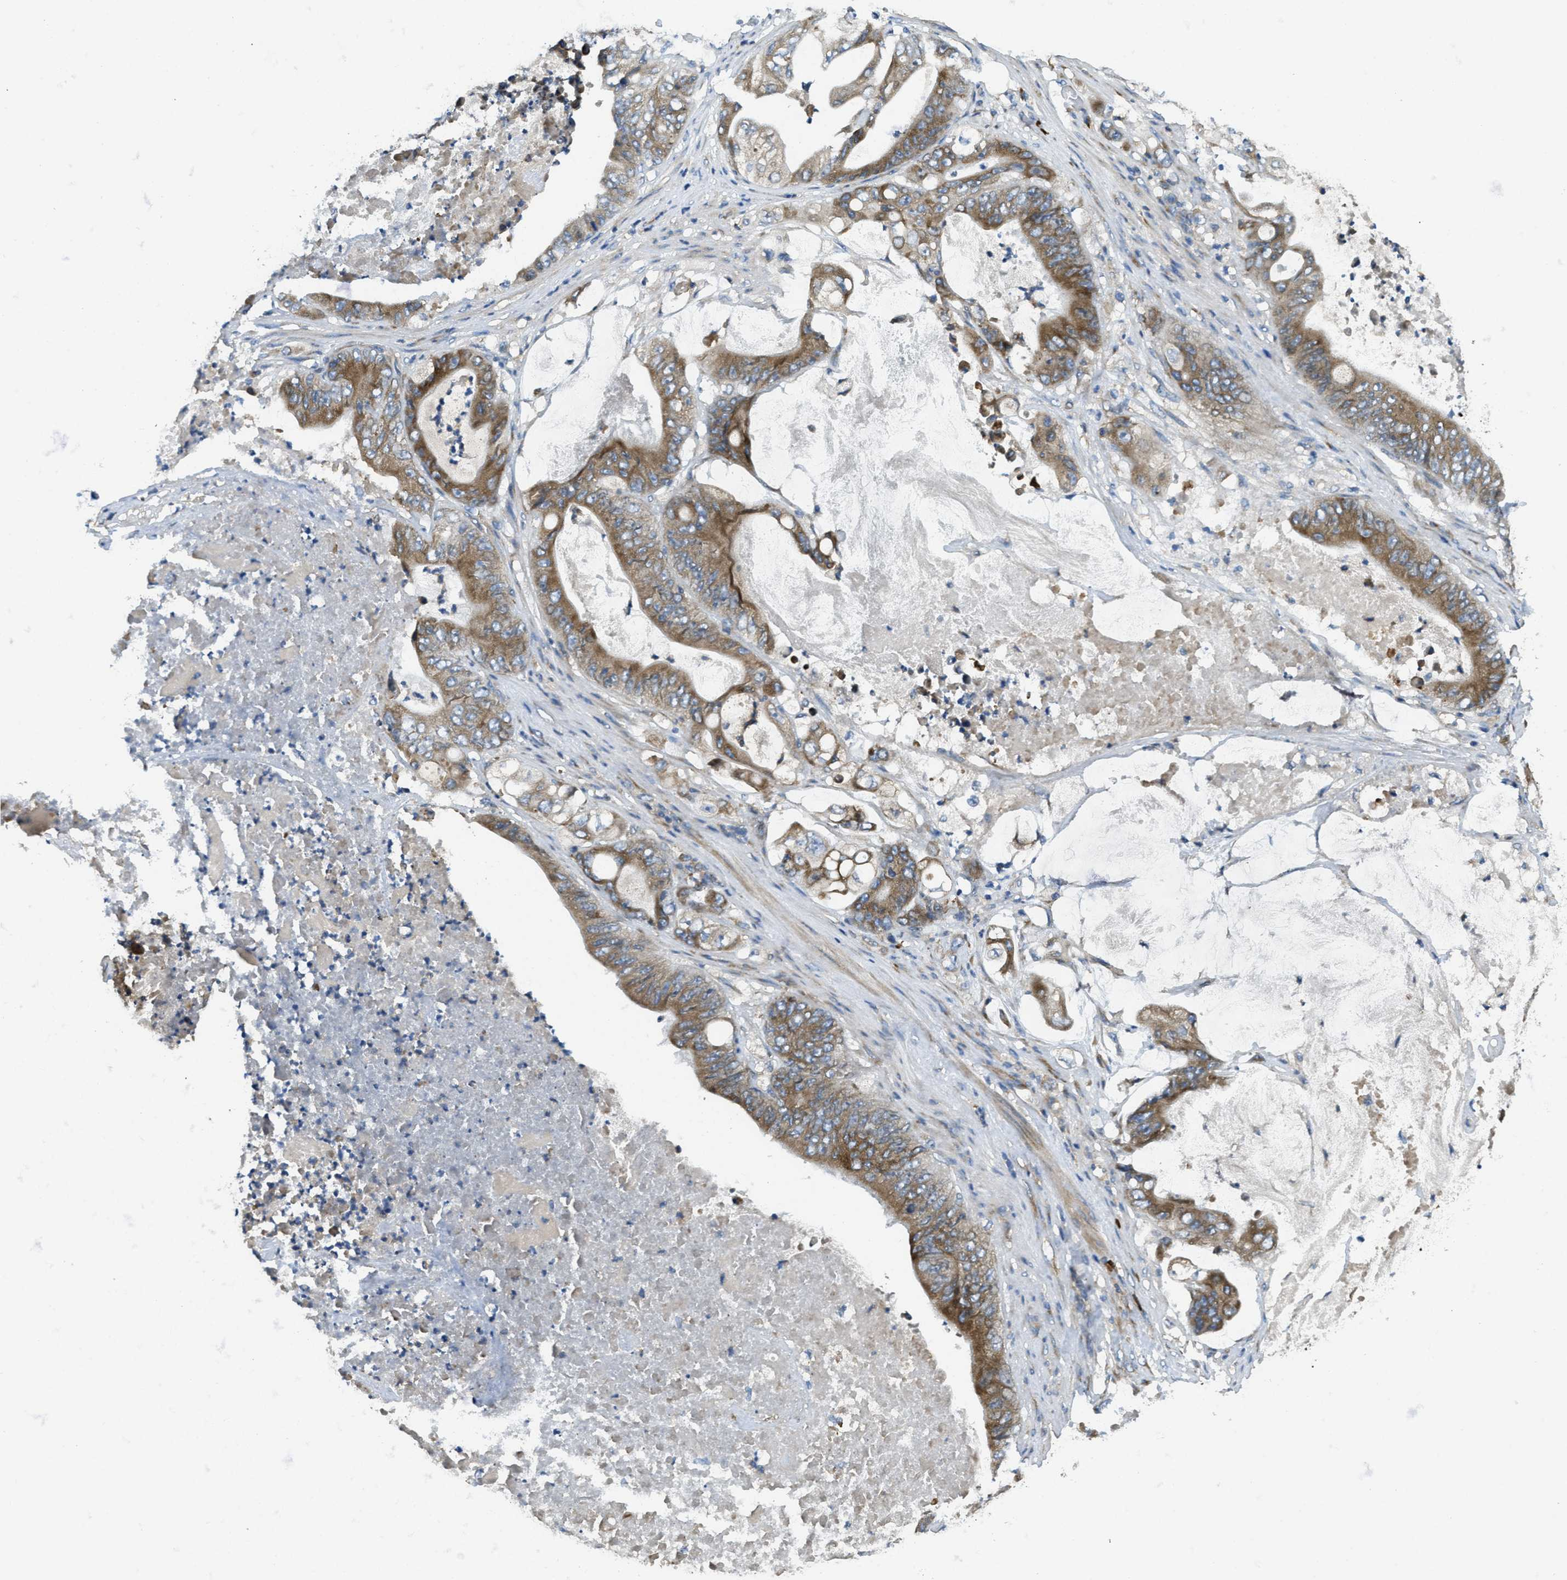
{"staining": {"intensity": "moderate", "quantity": ">75%", "location": "cytoplasmic/membranous"}, "tissue": "stomach cancer", "cell_type": "Tumor cells", "image_type": "cancer", "snomed": [{"axis": "morphology", "description": "Adenocarcinoma, NOS"}, {"axis": "topography", "description": "Stomach"}], "caption": "This micrograph displays IHC staining of stomach cancer, with medium moderate cytoplasmic/membranous staining in approximately >75% of tumor cells.", "gene": "SSR1", "patient": {"sex": "female", "age": 73}}